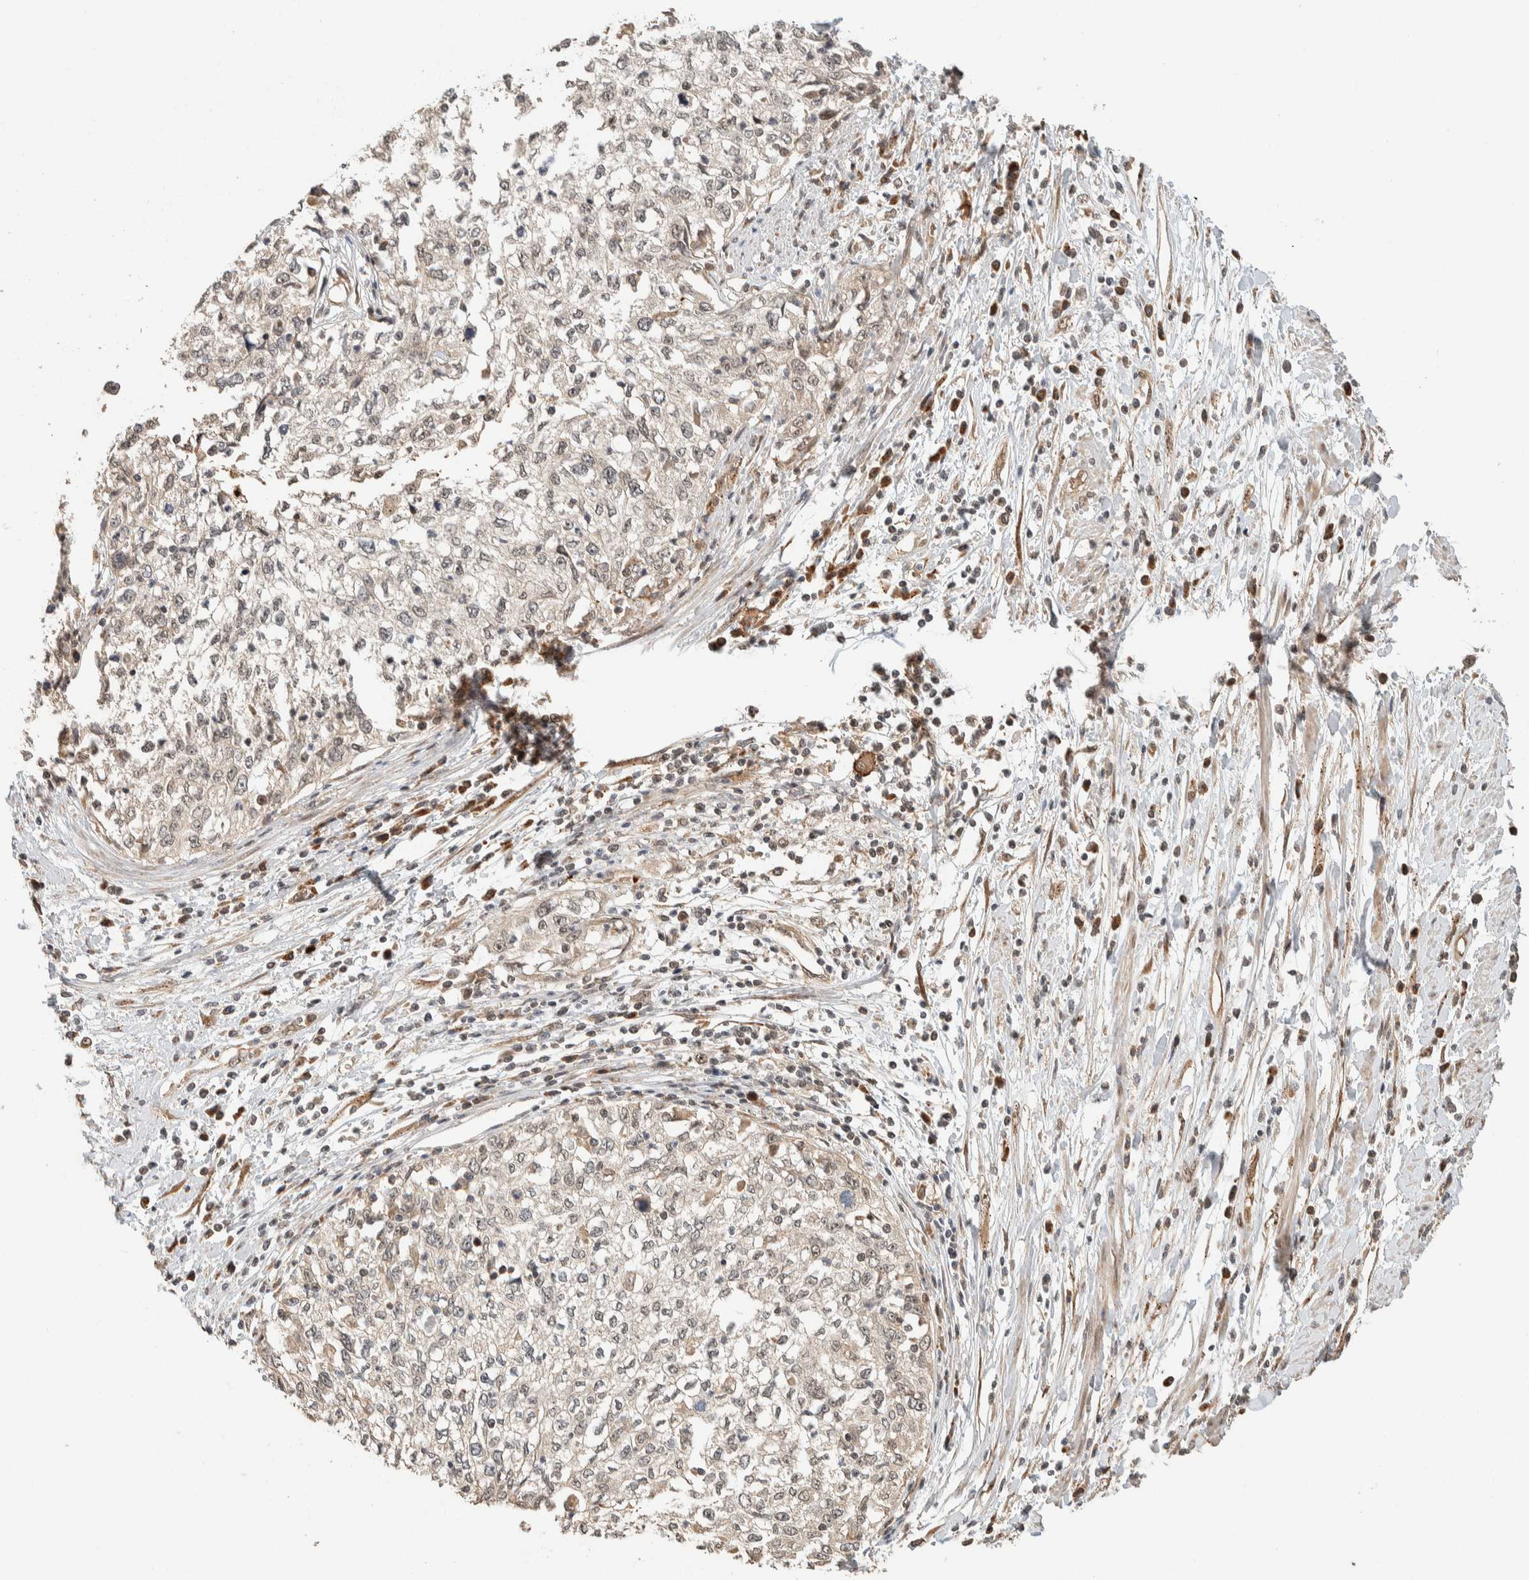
{"staining": {"intensity": "negative", "quantity": "none", "location": "none"}, "tissue": "cervical cancer", "cell_type": "Tumor cells", "image_type": "cancer", "snomed": [{"axis": "morphology", "description": "Squamous cell carcinoma, NOS"}, {"axis": "topography", "description": "Cervix"}], "caption": "Immunohistochemistry photomicrograph of human cervical cancer (squamous cell carcinoma) stained for a protein (brown), which demonstrates no staining in tumor cells.", "gene": "ZBTB2", "patient": {"sex": "female", "age": 57}}